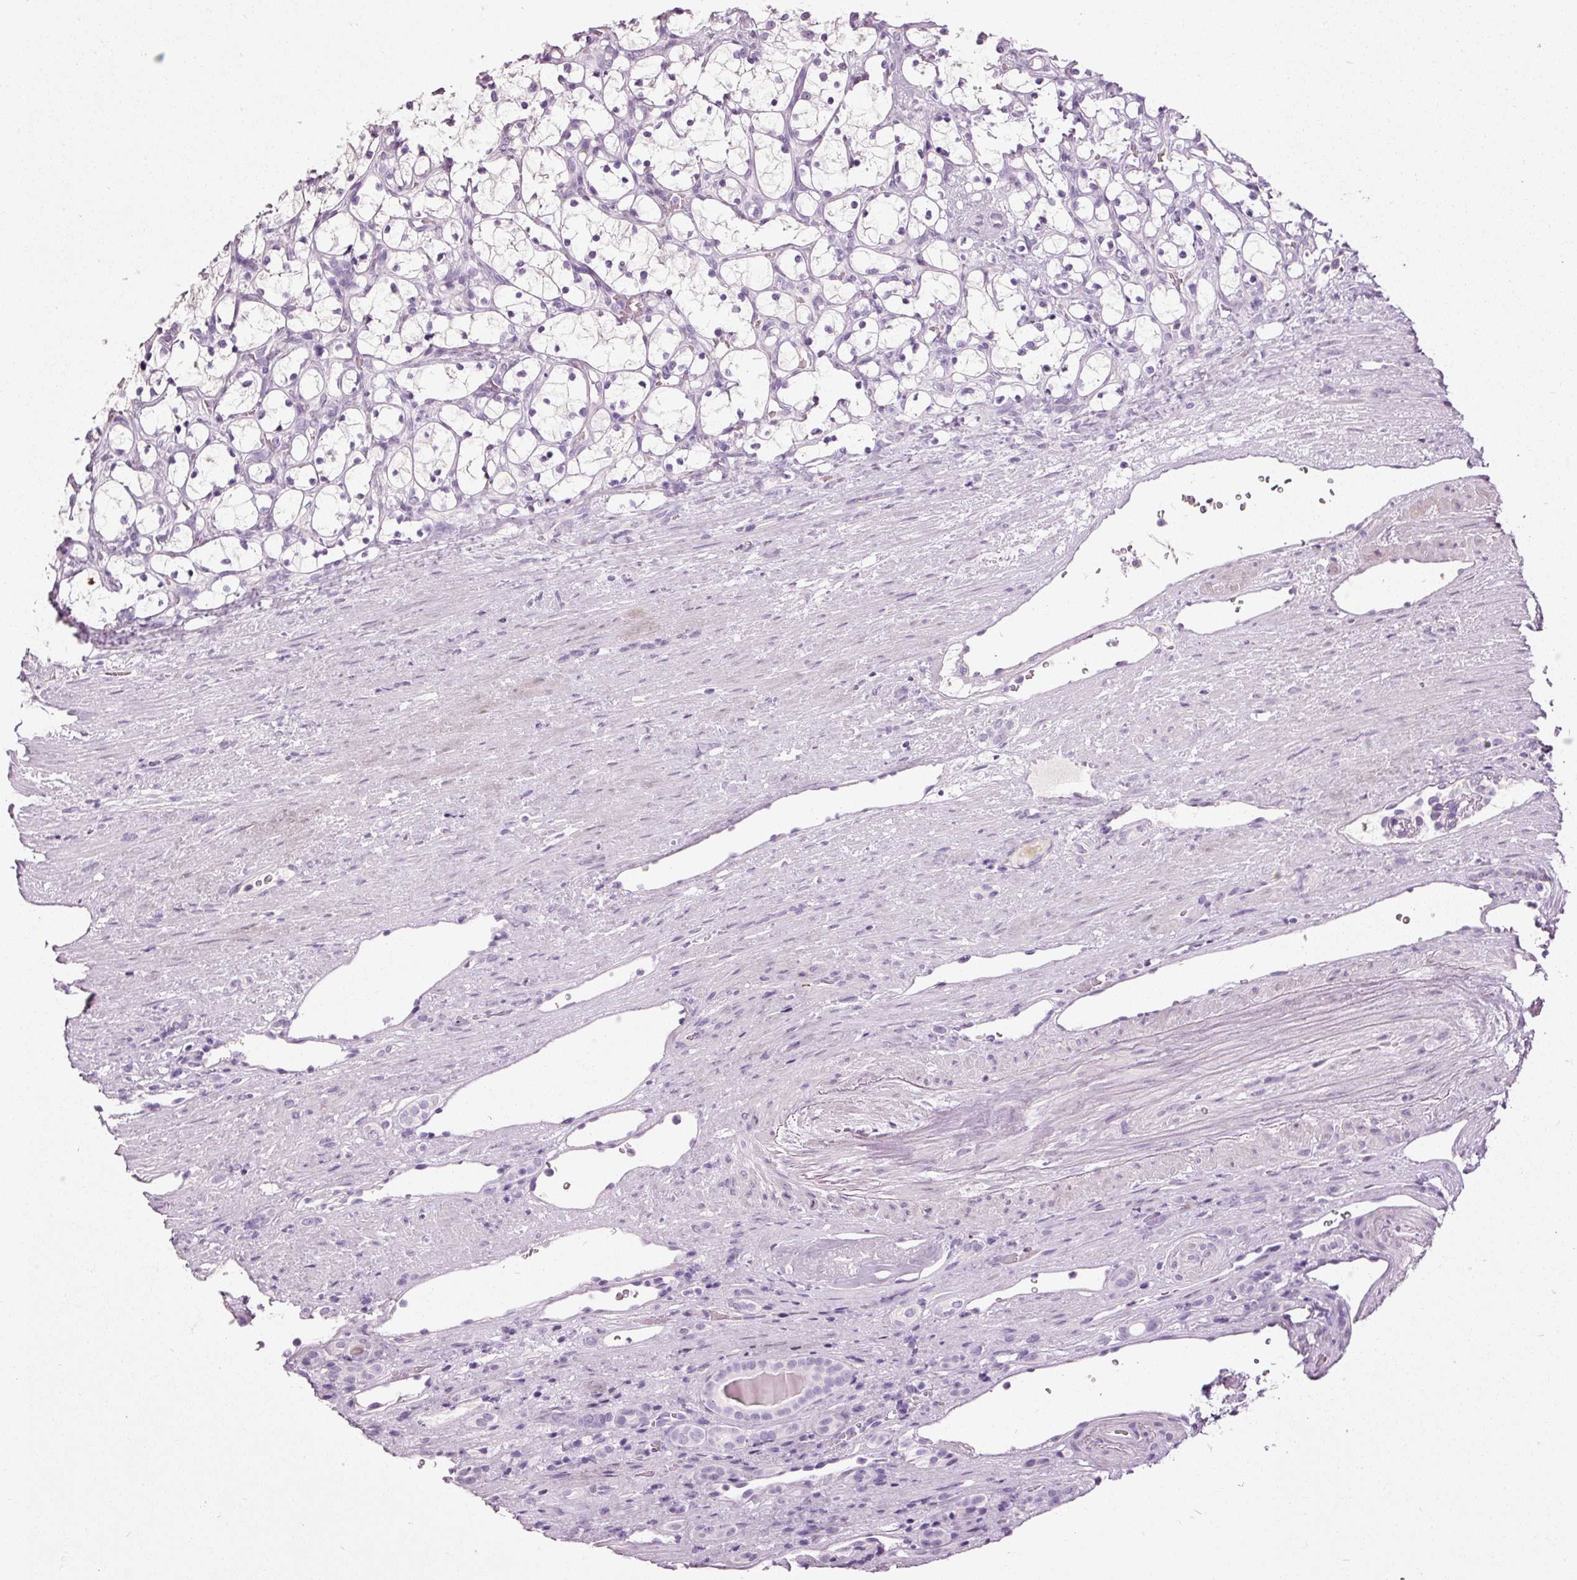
{"staining": {"intensity": "negative", "quantity": "none", "location": "none"}, "tissue": "renal cancer", "cell_type": "Tumor cells", "image_type": "cancer", "snomed": [{"axis": "morphology", "description": "Adenocarcinoma, NOS"}, {"axis": "topography", "description": "Kidney"}], "caption": "This is a micrograph of IHC staining of renal cancer (adenocarcinoma), which shows no staining in tumor cells.", "gene": "MUC5AC", "patient": {"sex": "female", "age": 69}}